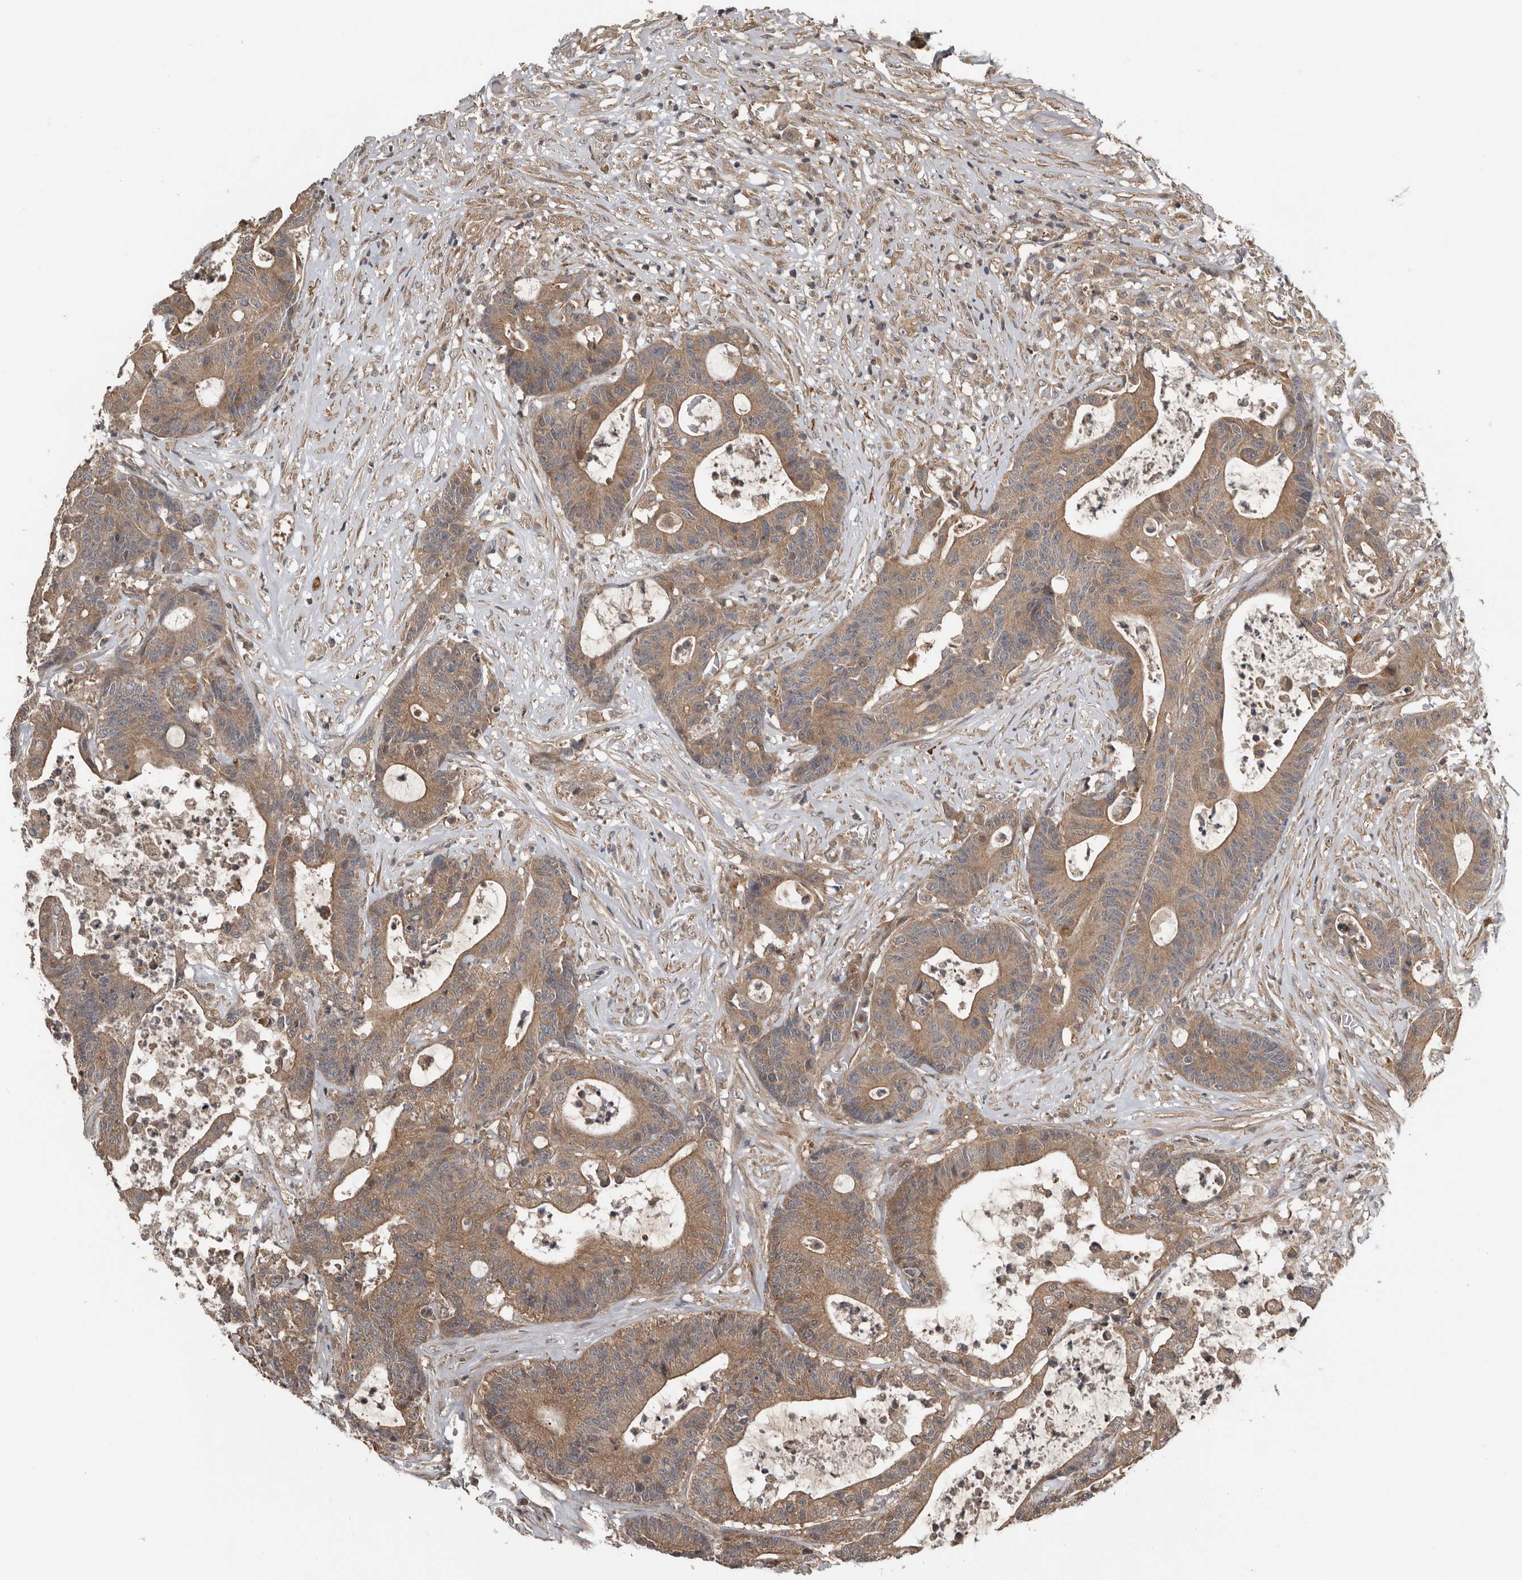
{"staining": {"intensity": "moderate", "quantity": ">75%", "location": "cytoplasmic/membranous"}, "tissue": "colorectal cancer", "cell_type": "Tumor cells", "image_type": "cancer", "snomed": [{"axis": "morphology", "description": "Adenocarcinoma, NOS"}, {"axis": "topography", "description": "Colon"}], "caption": "Tumor cells display medium levels of moderate cytoplasmic/membranous staining in about >75% of cells in human colorectal cancer.", "gene": "DNAJB4", "patient": {"sex": "female", "age": 84}}